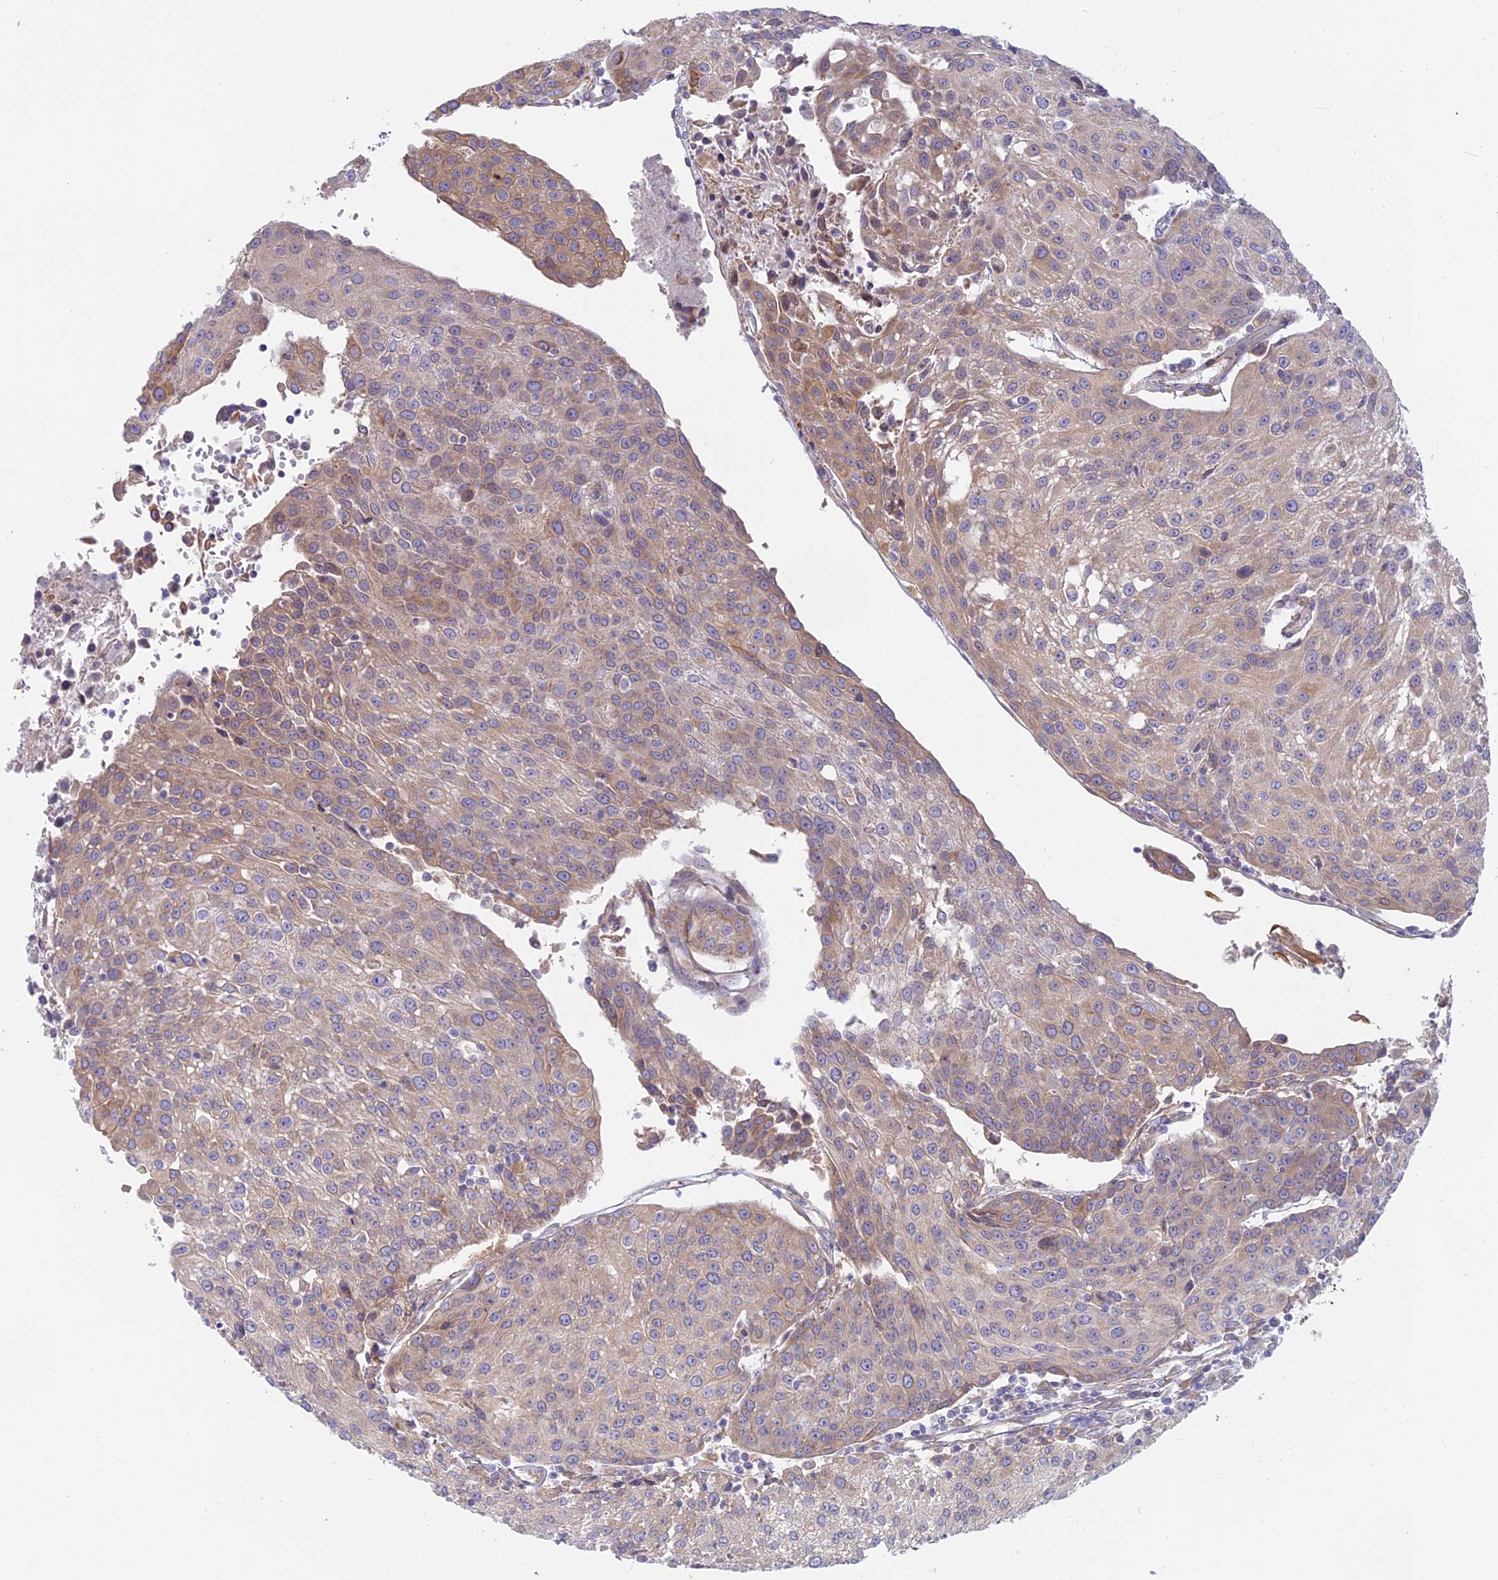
{"staining": {"intensity": "weak", "quantity": "25%-75%", "location": "cytoplasmic/membranous"}, "tissue": "urothelial cancer", "cell_type": "Tumor cells", "image_type": "cancer", "snomed": [{"axis": "morphology", "description": "Urothelial carcinoma, High grade"}, {"axis": "topography", "description": "Urinary bladder"}], "caption": "Human high-grade urothelial carcinoma stained with a protein marker reveals weak staining in tumor cells.", "gene": "TLCD1", "patient": {"sex": "female", "age": 85}}